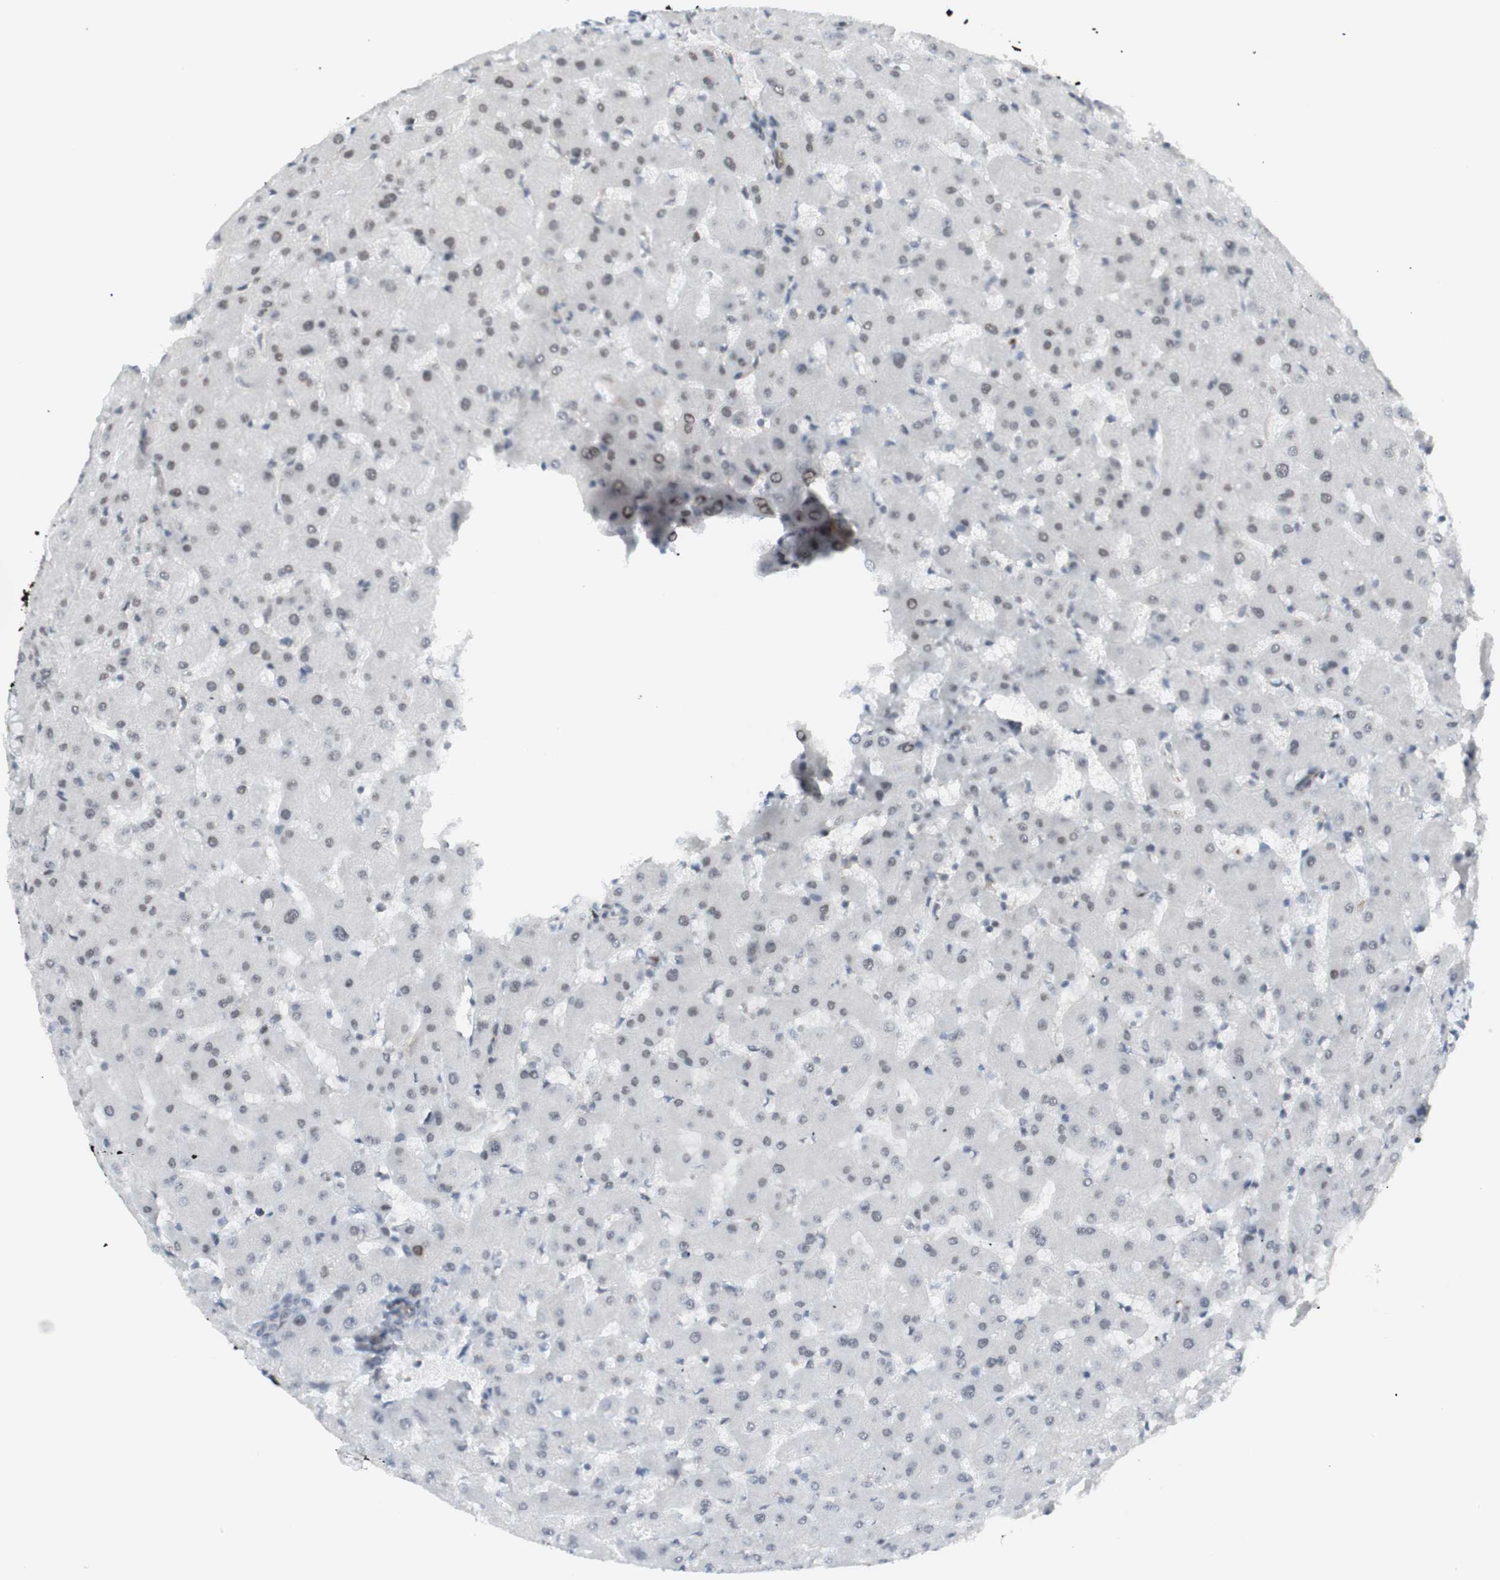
{"staining": {"intensity": "weak", "quantity": ">75%", "location": "nuclear"}, "tissue": "liver", "cell_type": "Cholangiocytes", "image_type": "normal", "snomed": [{"axis": "morphology", "description": "Normal tissue, NOS"}, {"axis": "topography", "description": "Liver"}], "caption": "A brown stain highlights weak nuclear staining of a protein in cholangiocytes of normal liver. The protein of interest is shown in brown color, while the nuclei are stained blue.", "gene": "ZMYM6", "patient": {"sex": "female", "age": 63}}